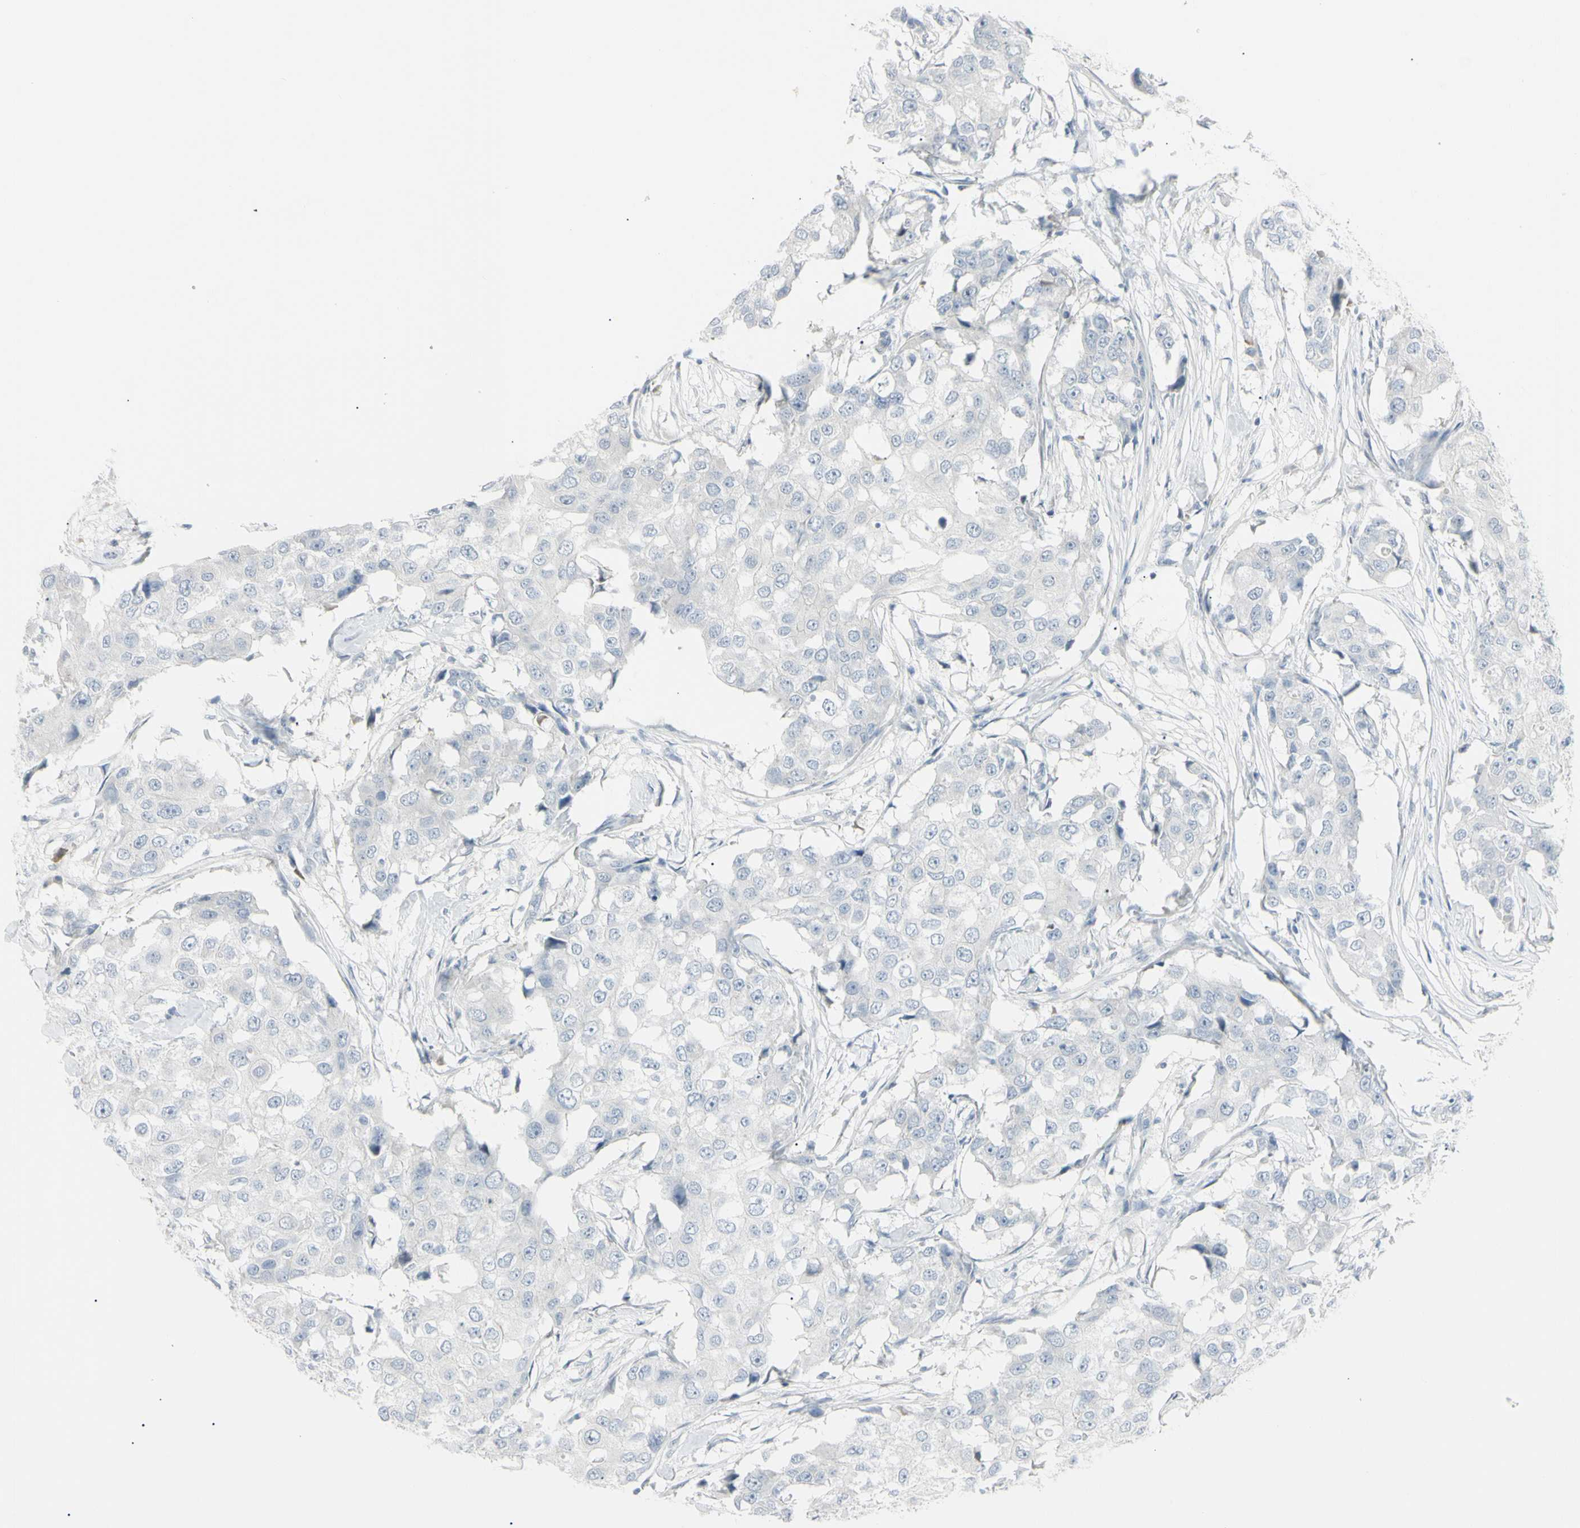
{"staining": {"intensity": "negative", "quantity": "none", "location": "none"}, "tissue": "breast cancer", "cell_type": "Tumor cells", "image_type": "cancer", "snomed": [{"axis": "morphology", "description": "Duct carcinoma"}, {"axis": "topography", "description": "Breast"}], "caption": "Breast cancer stained for a protein using immunohistochemistry shows no expression tumor cells.", "gene": "PIP", "patient": {"sex": "female", "age": 27}}